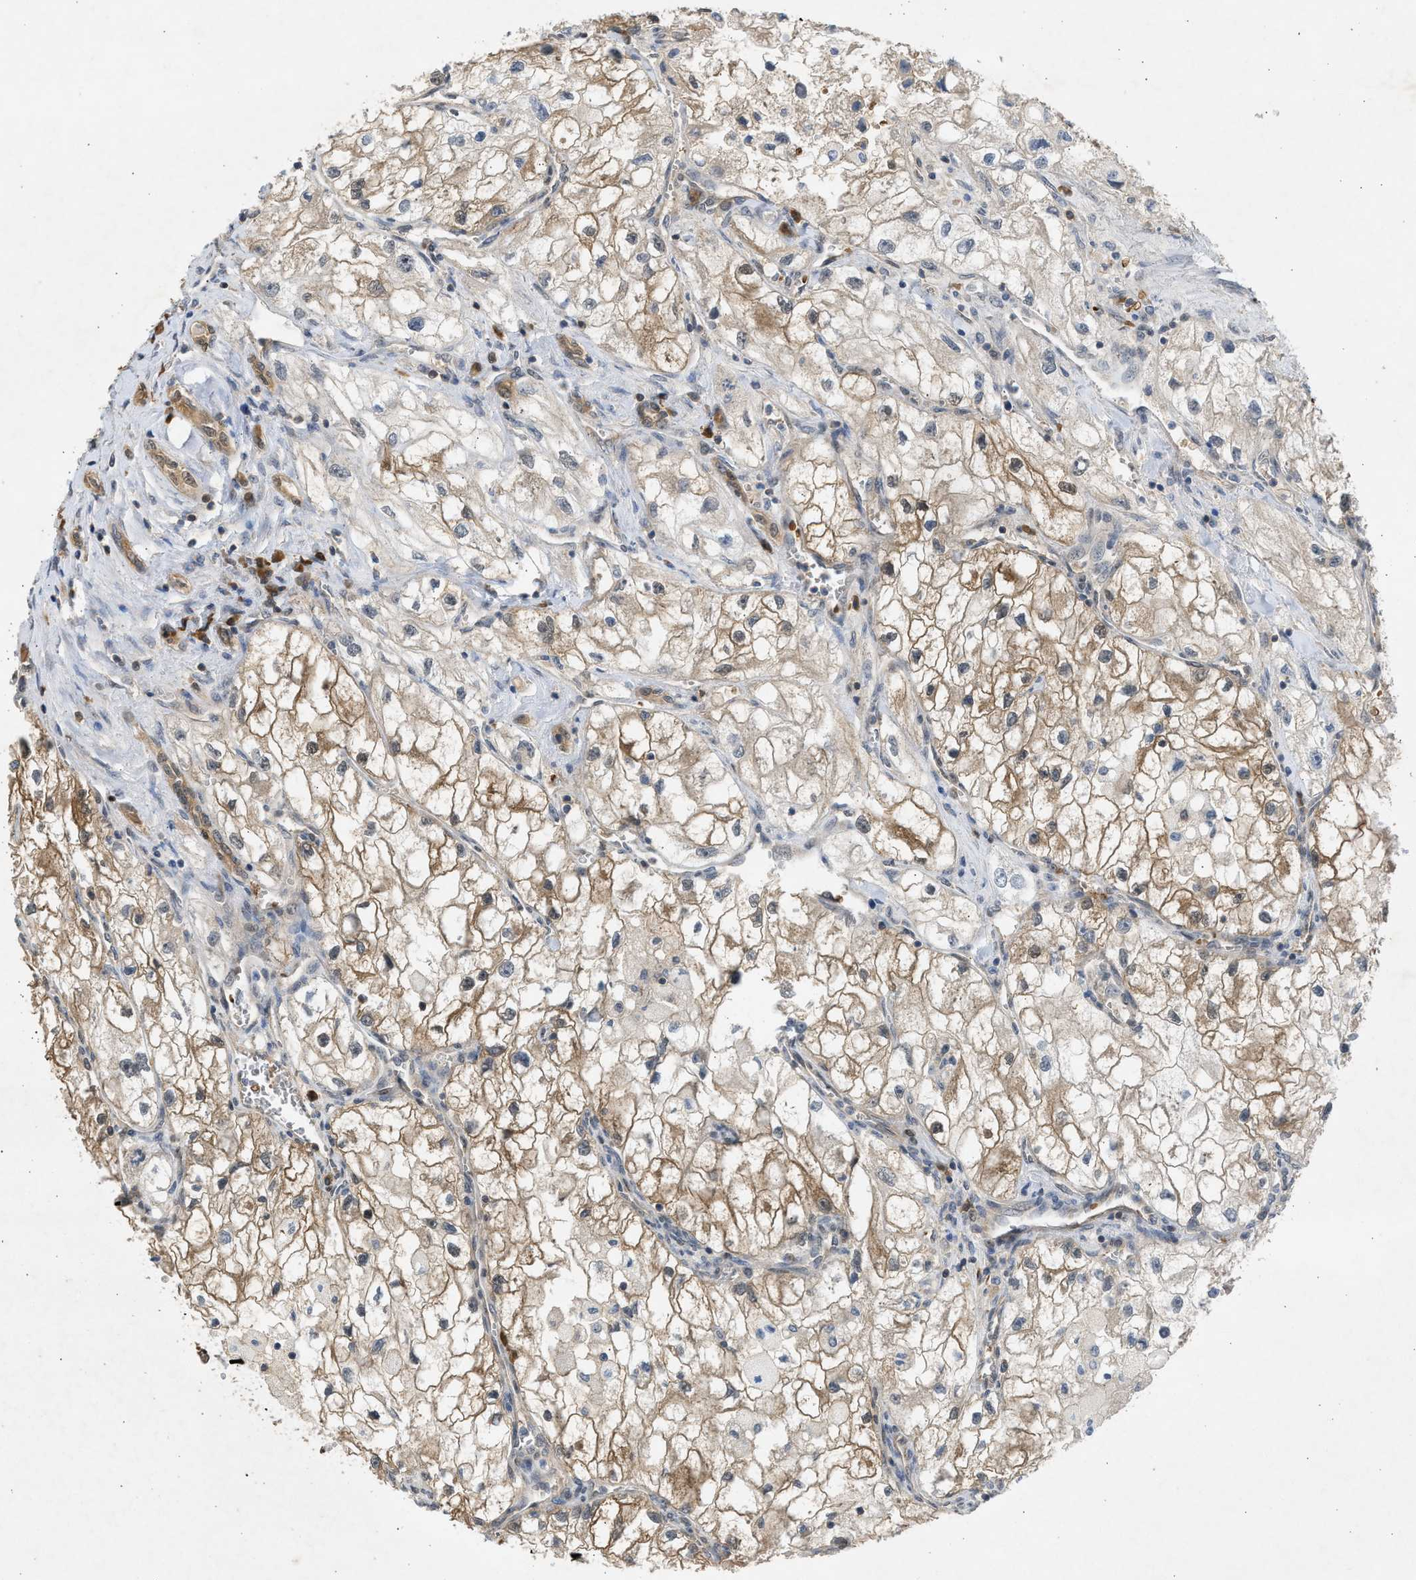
{"staining": {"intensity": "moderate", "quantity": ">75%", "location": "cytoplasmic/membranous"}, "tissue": "renal cancer", "cell_type": "Tumor cells", "image_type": "cancer", "snomed": [{"axis": "morphology", "description": "Adenocarcinoma, NOS"}, {"axis": "topography", "description": "Kidney"}], "caption": "This is an image of IHC staining of renal adenocarcinoma, which shows moderate staining in the cytoplasmic/membranous of tumor cells.", "gene": "MAPK7", "patient": {"sex": "female", "age": 70}}